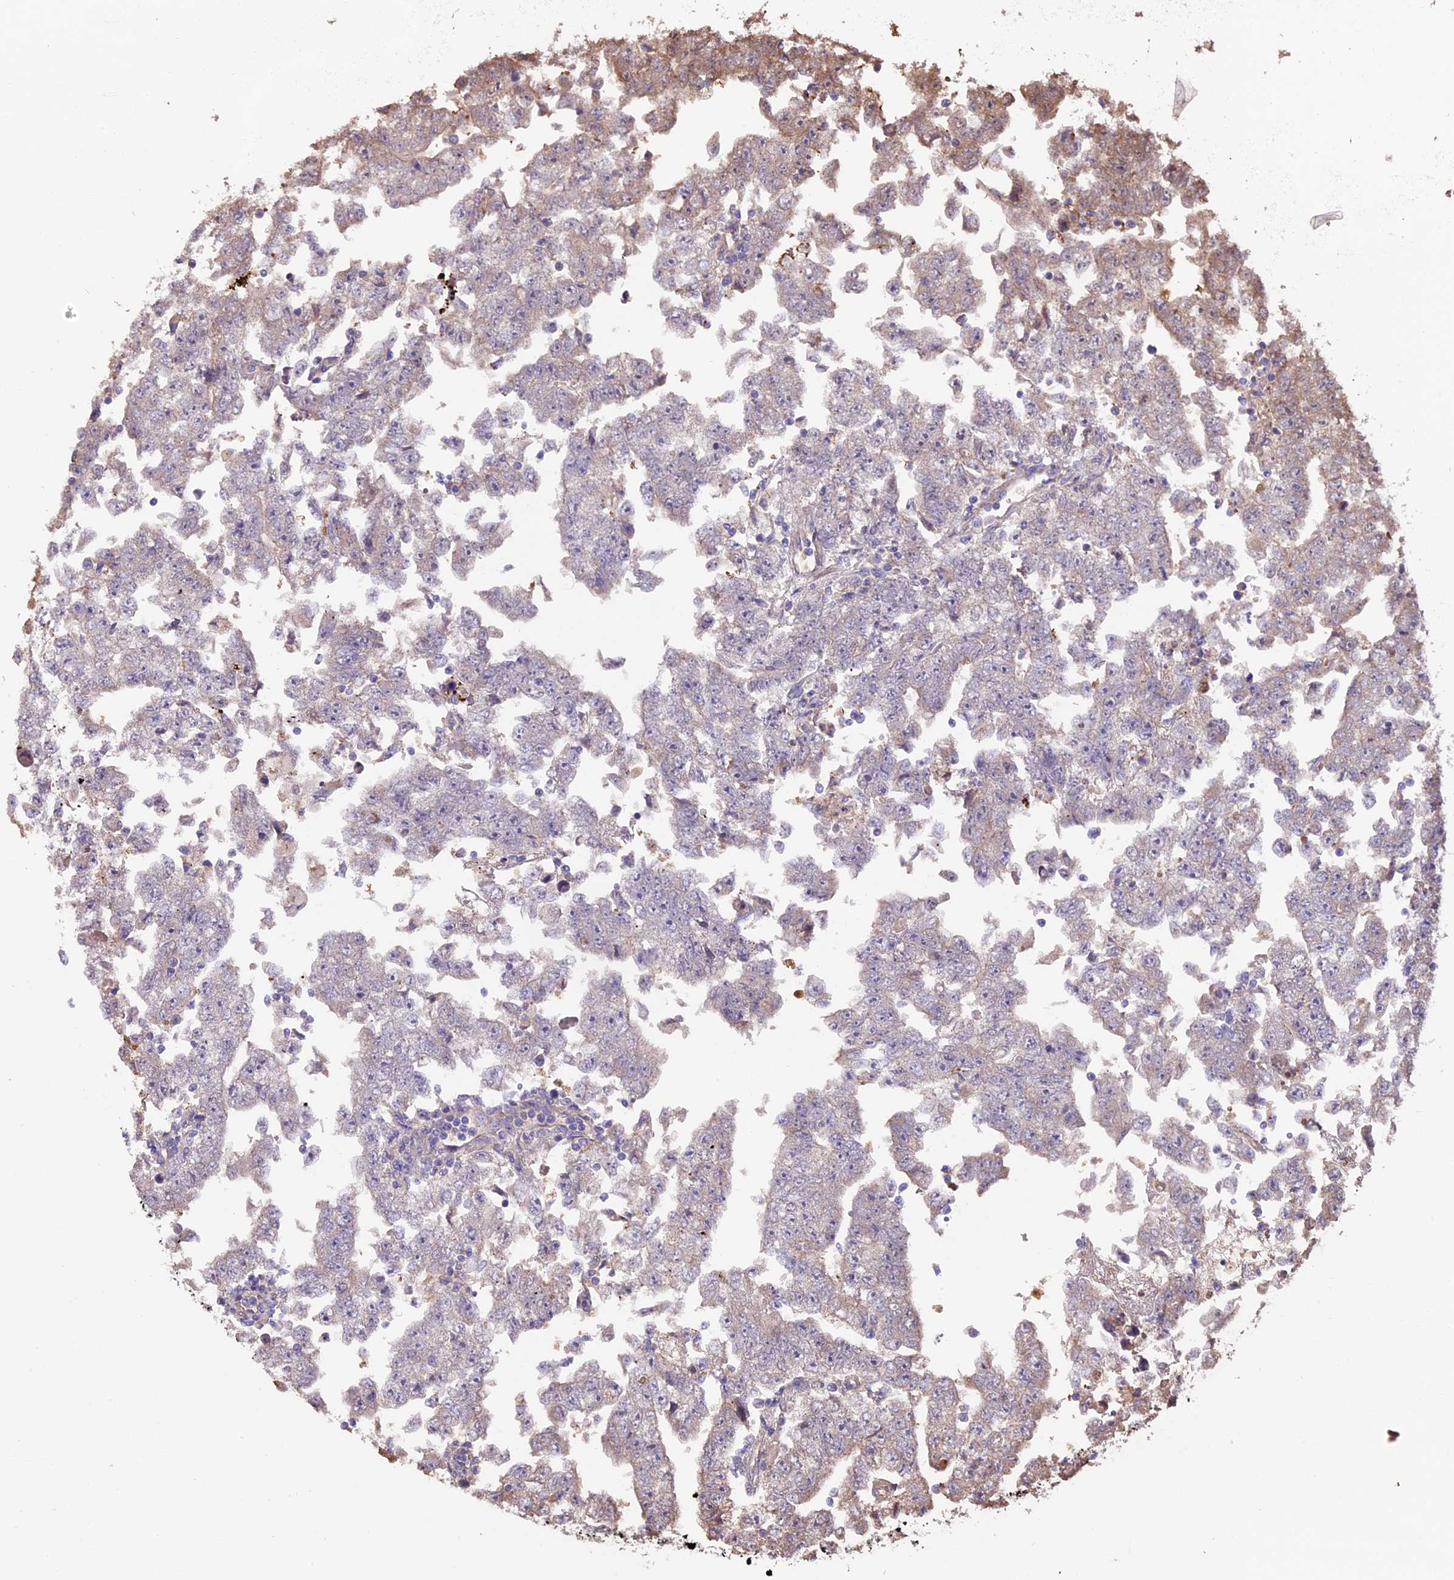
{"staining": {"intensity": "weak", "quantity": "<25%", "location": "cytoplasmic/membranous"}, "tissue": "testis cancer", "cell_type": "Tumor cells", "image_type": "cancer", "snomed": [{"axis": "morphology", "description": "Carcinoma, Embryonal, NOS"}, {"axis": "topography", "description": "Testis"}], "caption": "Immunohistochemistry histopathology image of human embryonal carcinoma (testis) stained for a protein (brown), which shows no positivity in tumor cells.", "gene": "VWA3A", "patient": {"sex": "male", "age": 25}}